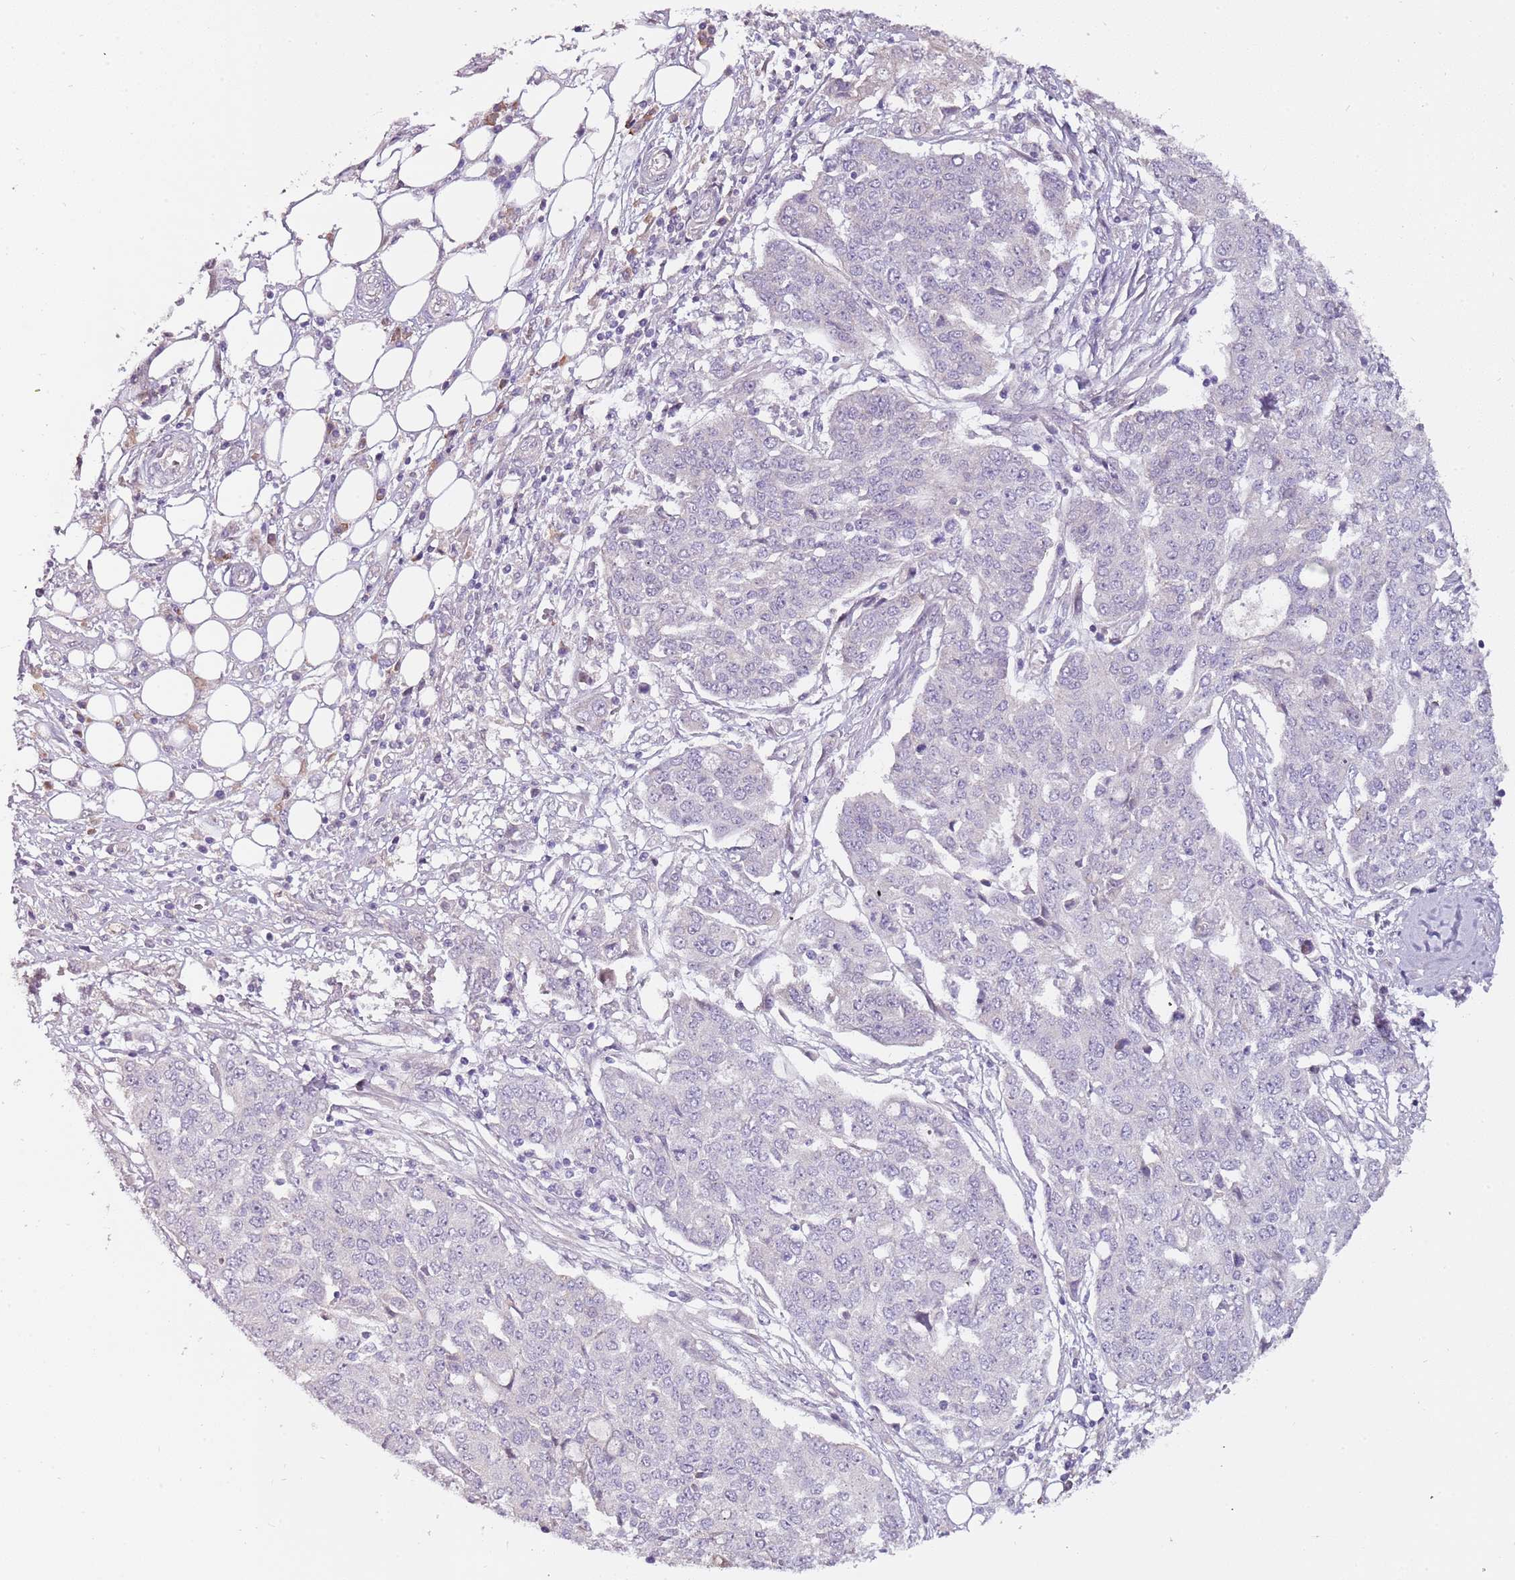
{"staining": {"intensity": "negative", "quantity": "none", "location": "none"}, "tissue": "ovarian cancer", "cell_type": "Tumor cells", "image_type": "cancer", "snomed": [{"axis": "morphology", "description": "Cystadenocarcinoma, serous, NOS"}, {"axis": "topography", "description": "Soft tissue"}, {"axis": "topography", "description": "Ovary"}], "caption": "There is no significant staining in tumor cells of serous cystadenocarcinoma (ovarian).", "gene": "NKX2-3", "patient": {"sex": "female", "age": 57}}